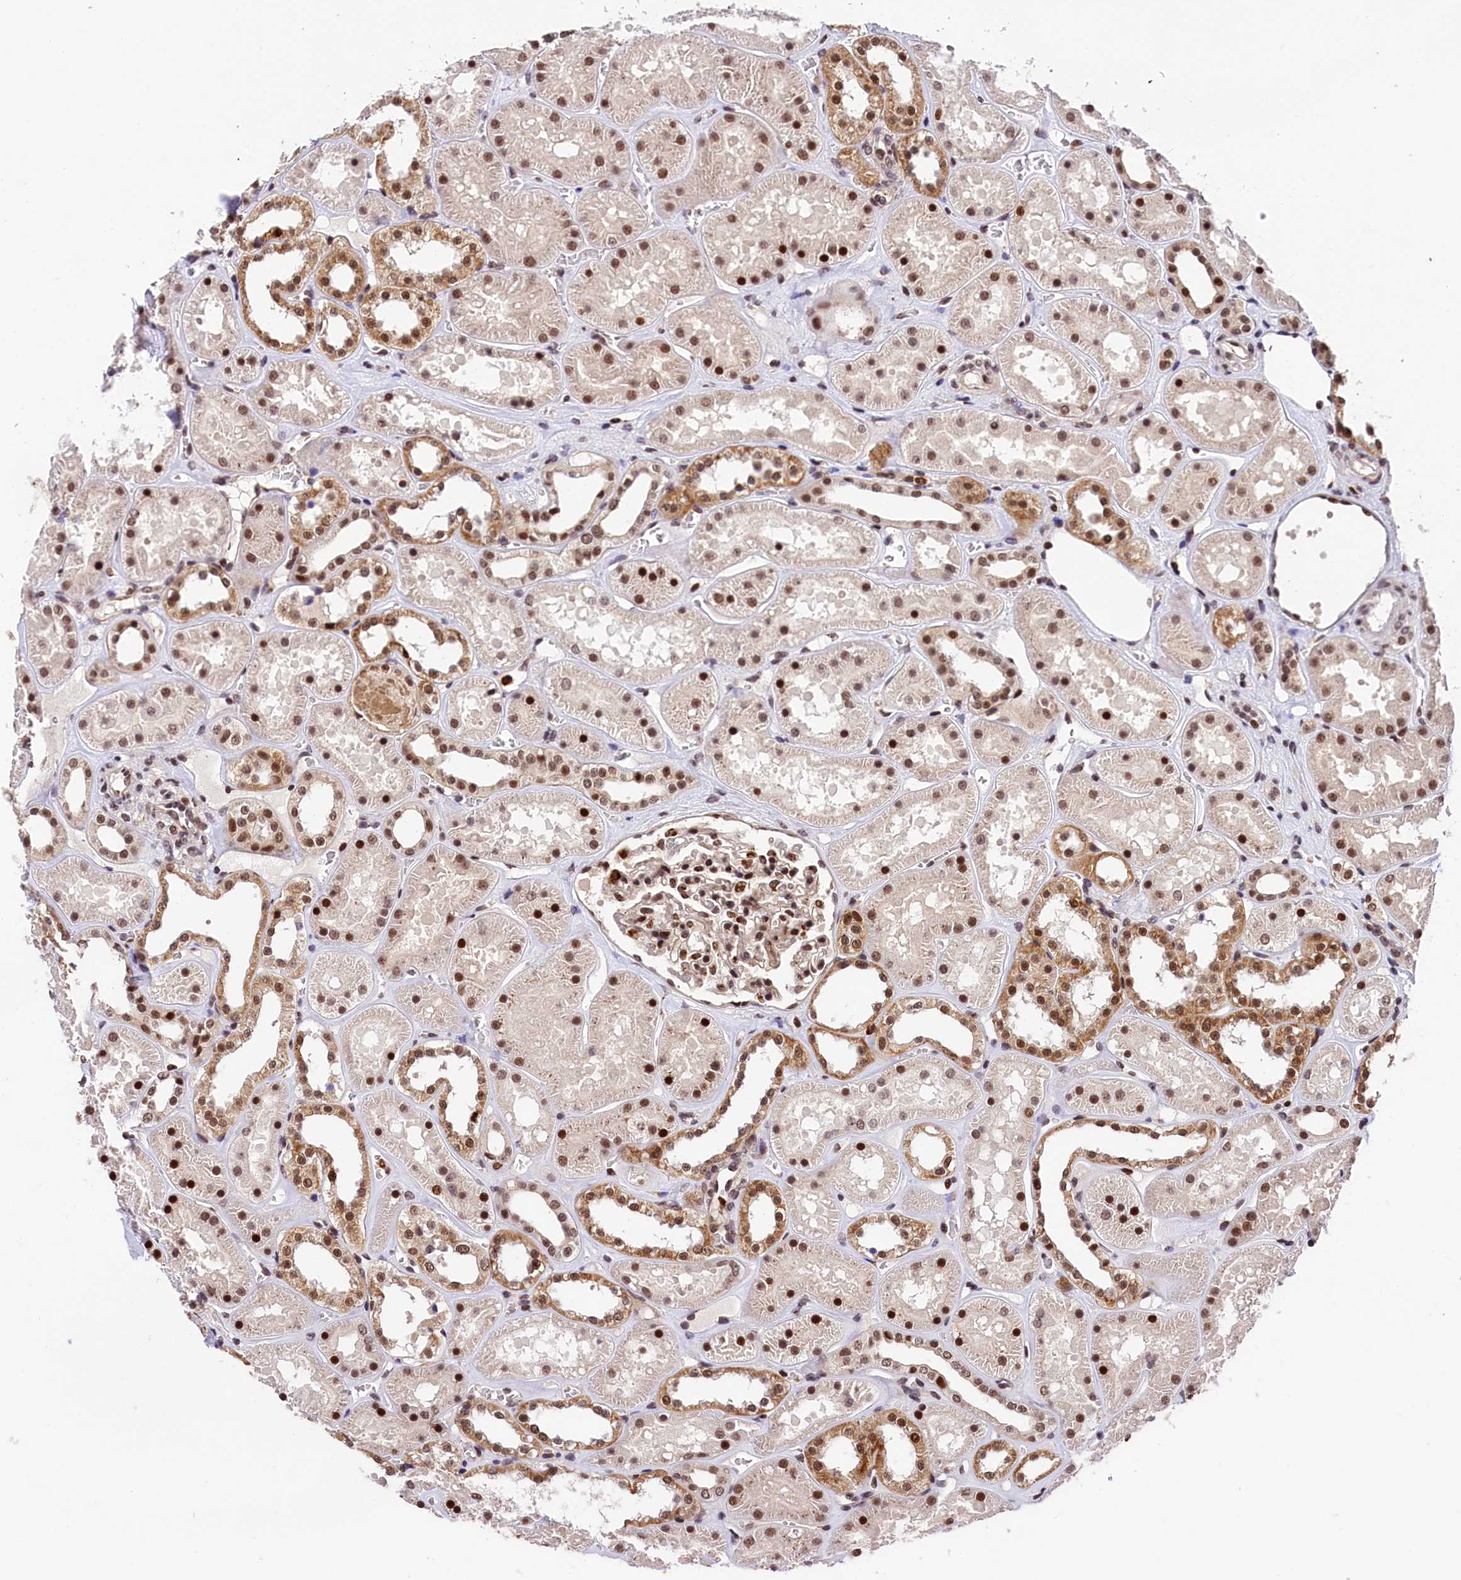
{"staining": {"intensity": "strong", "quantity": ">75%", "location": "nuclear"}, "tissue": "kidney", "cell_type": "Cells in glomeruli", "image_type": "normal", "snomed": [{"axis": "morphology", "description": "Normal tissue, NOS"}, {"axis": "topography", "description": "Kidney"}], "caption": "High-magnification brightfield microscopy of benign kidney stained with DAB (brown) and counterstained with hematoxylin (blue). cells in glomeruli exhibit strong nuclear positivity is appreciated in approximately>75% of cells.", "gene": "ADIG", "patient": {"sex": "female", "age": 41}}